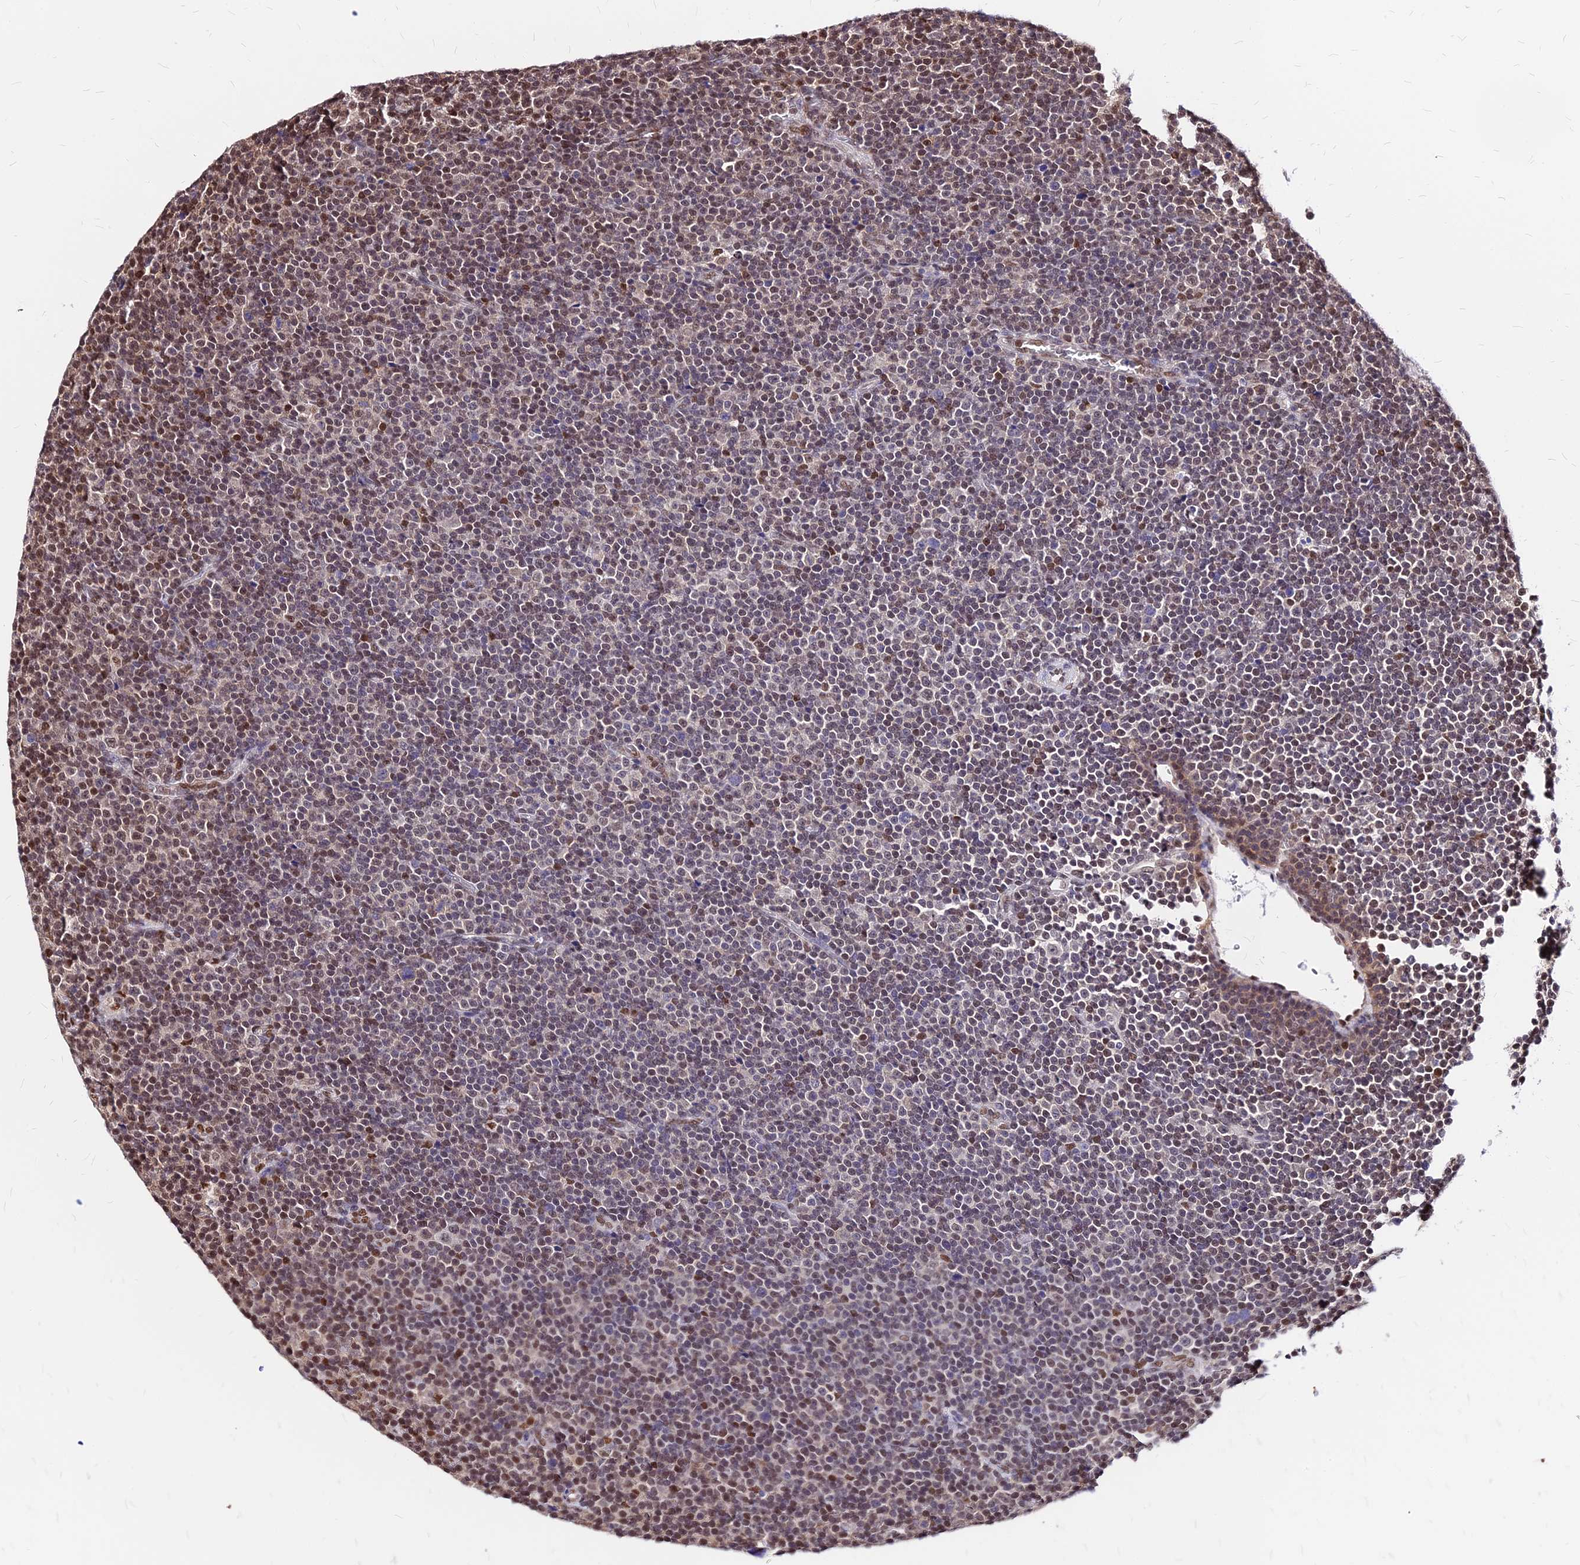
{"staining": {"intensity": "weak", "quantity": "25%-75%", "location": "nuclear"}, "tissue": "lymphoma", "cell_type": "Tumor cells", "image_type": "cancer", "snomed": [{"axis": "morphology", "description": "Malignant lymphoma, non-Hodgkin's type, Low grade"}, {"axis": "topography", "description": "Lymph node"}], "caption": "Protein expression analysis of malignant lymphoma, non-Hodgkin's type (low-grade) shows weak nuclear positivity in about 25%-75% of tumor cells.", "gene": "PAXX", "patient": {"sex": "female", "age": 67}}